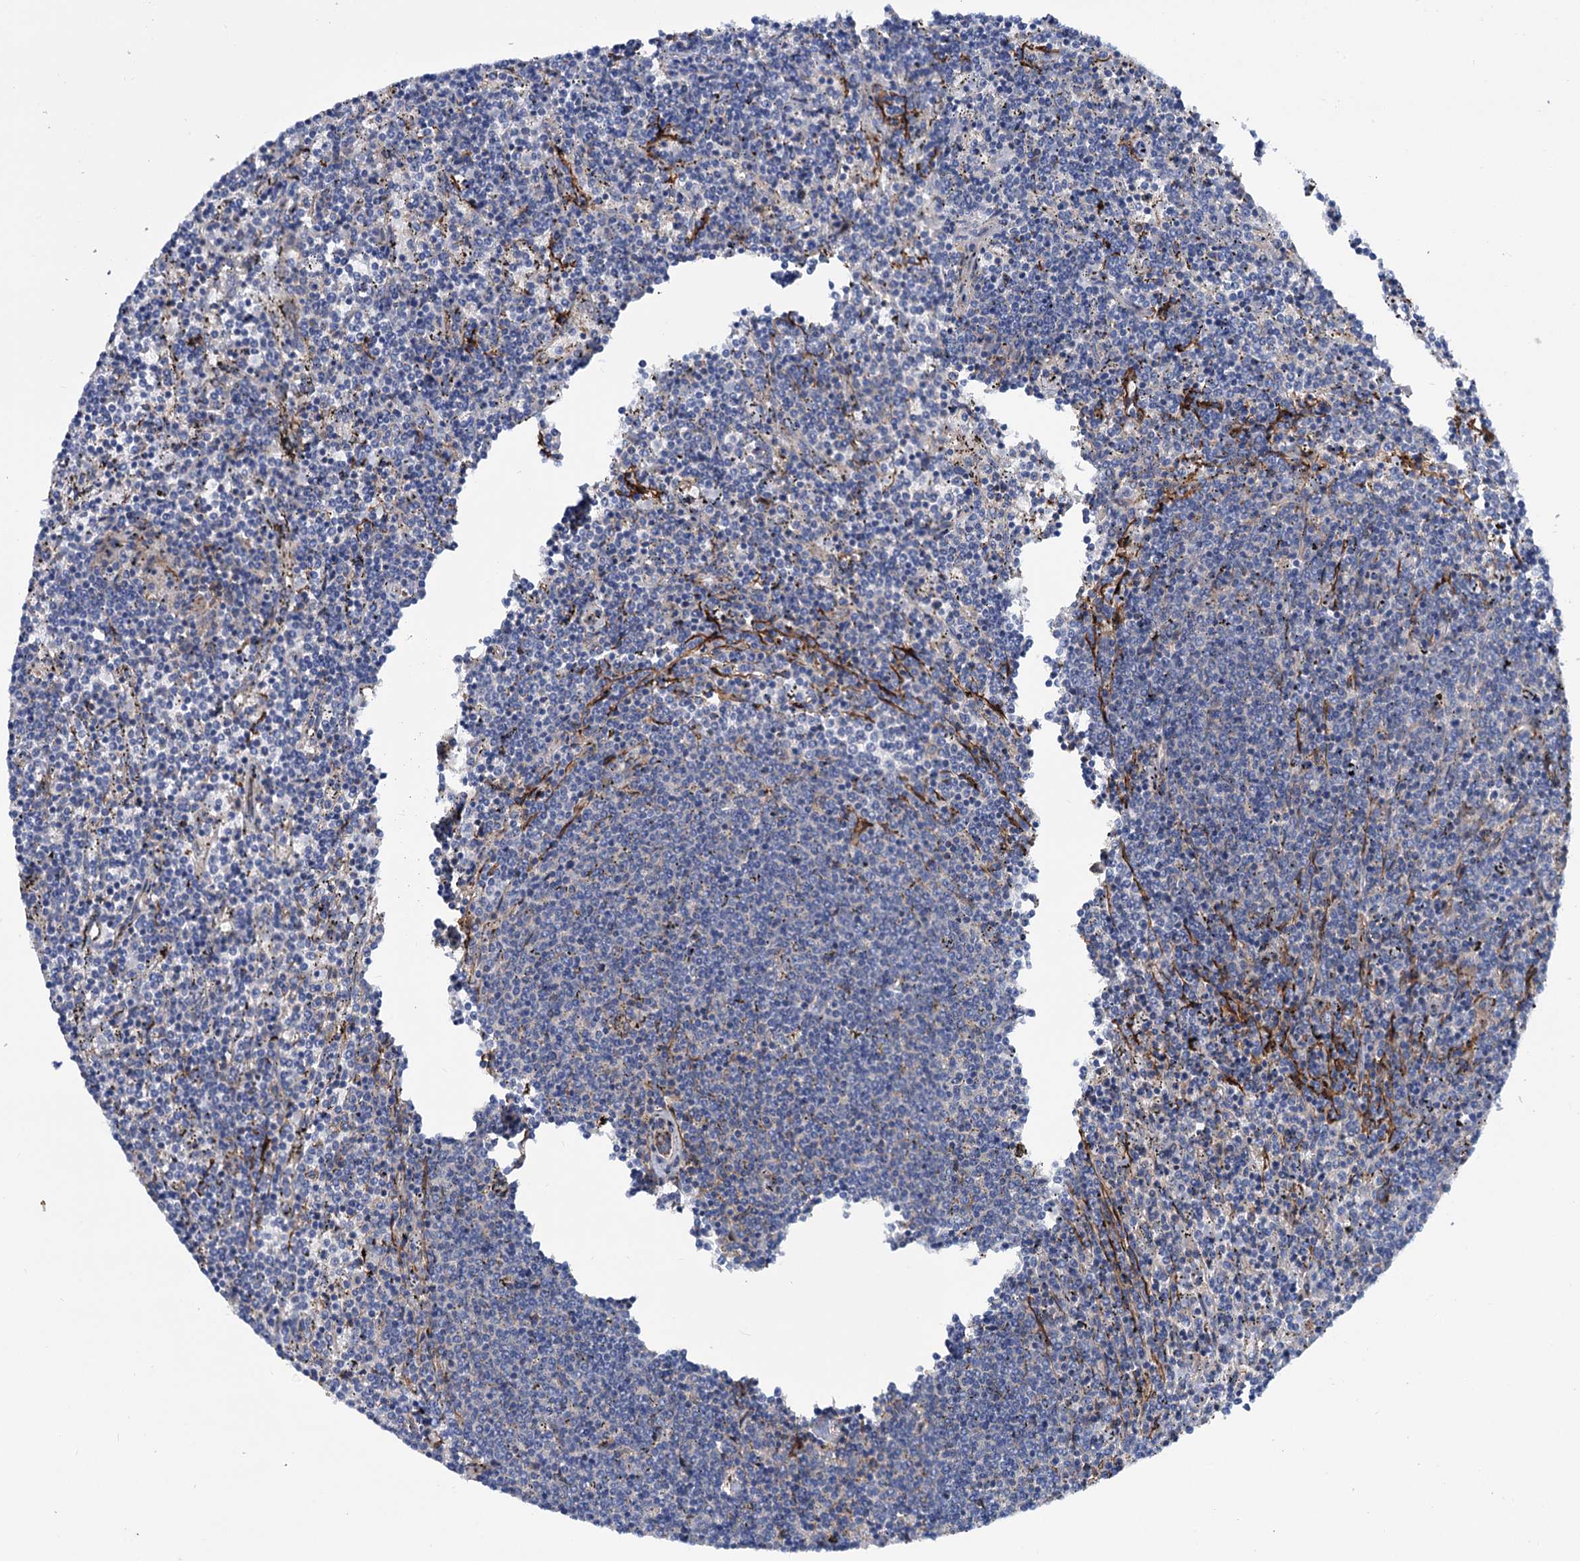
{"staining": {"intensity": "negative", "quantity": "none", "location": "none"}, "tissue": "lymphoma", "cell_type": "Tumor cells", "image_type": "cancer", "snomed": [{"axis": "morphology", "description": "Malignant lymphoma, non-Hodgkin's type, Low grade"}, {"axis": "topography", "description": "Spleen"}], "caption": "This is an immunohistochemistry photomicrograph of malignant lymphoma, non-Hodgkin's type (low-grade). There is no positivity in tumor cells.", "gene": "TRIM55", "patient": {"sex": "female", "age": 50}}